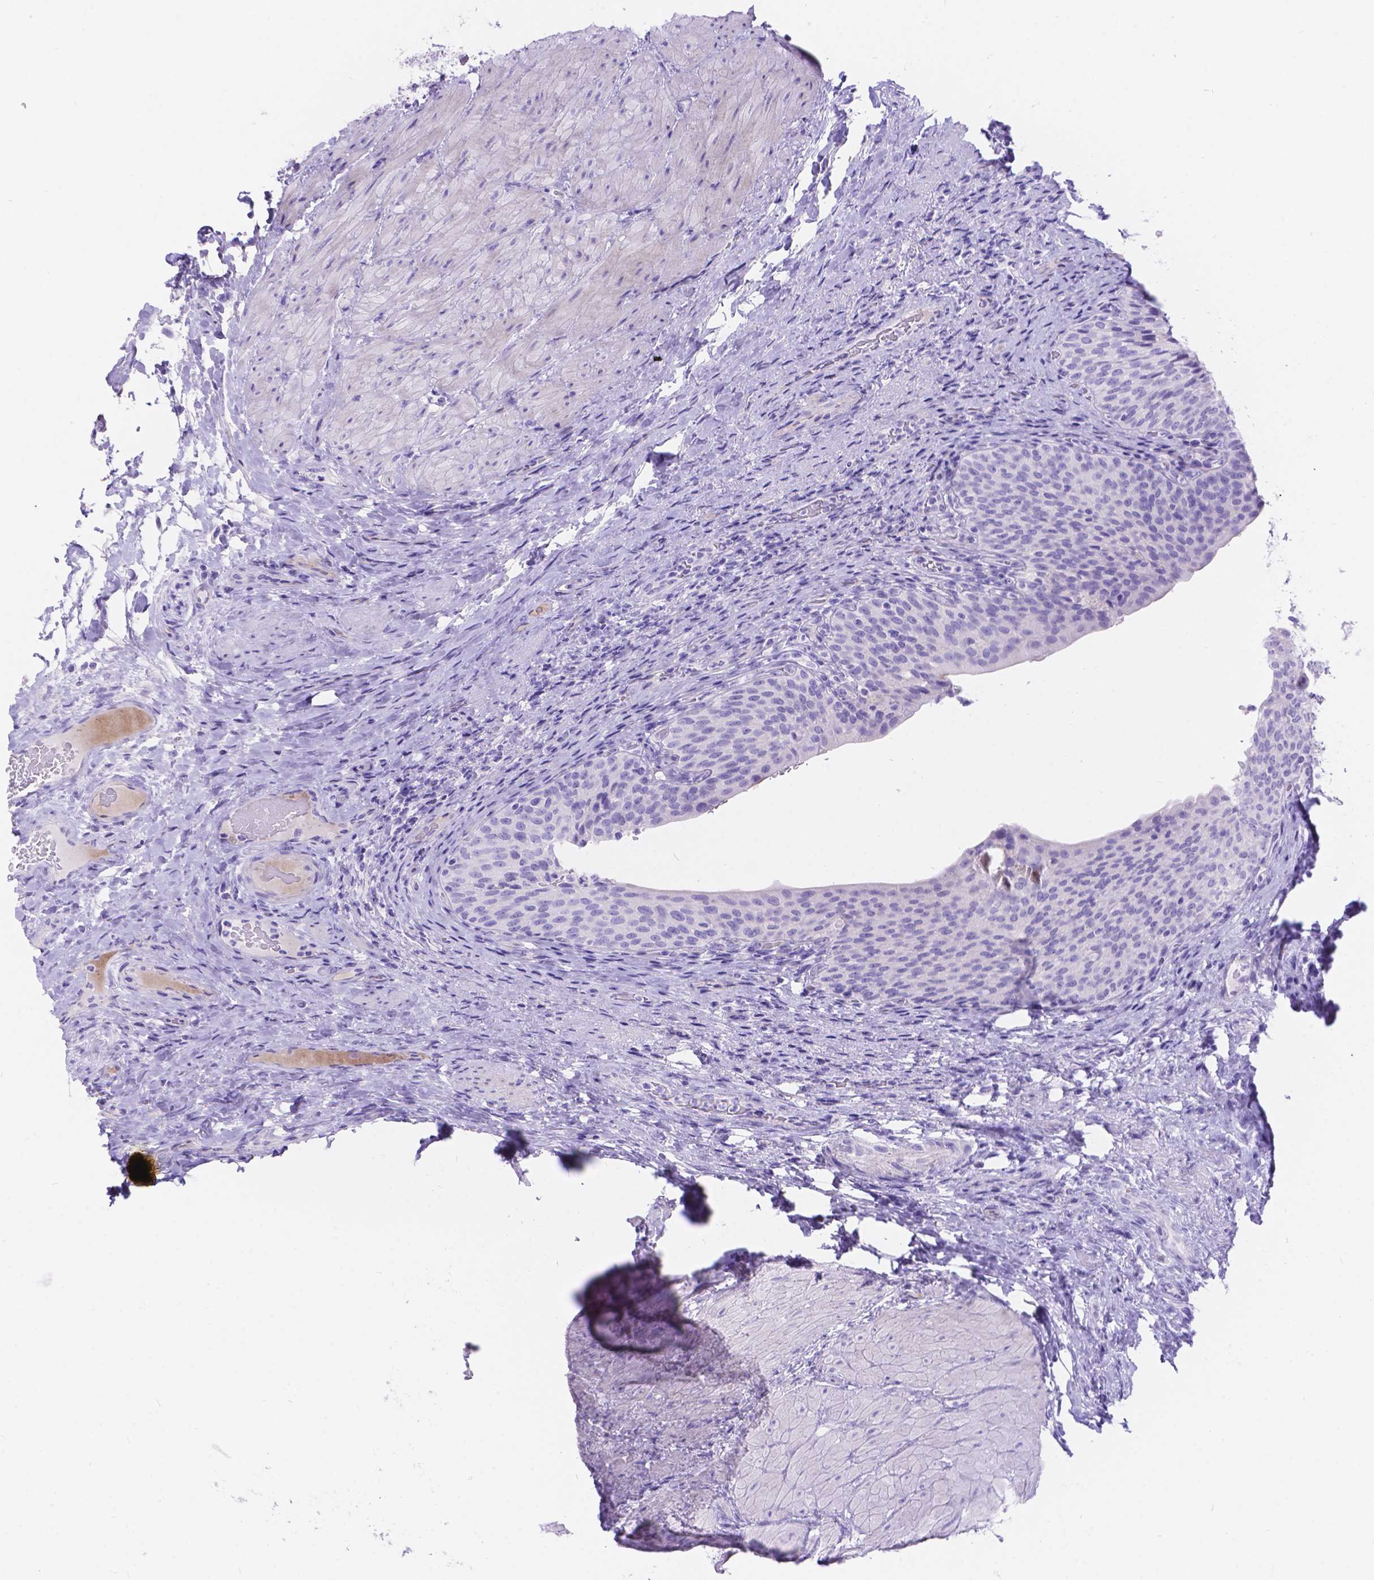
{"staining": {"intensity": "negative", "quantity": "none", "location": "none"}, "tissue": "urinary bladder", "cell_type": "Urothelial cells", "image_type": "normal", "snomed": [{"axis": "morphology", "description": "Normal tissue, NOS"}, {"axis": "topography", "description": "Urinary bladder"}, {"axis": "topography", "description": "Peripheral nerve tissue"}], "caption": "Histopathology image shows no protein positivity in urothelial cells of normal urinary bladder.", "gene": "KLHL10", "patient": {"sex": "male", "age": 66}}